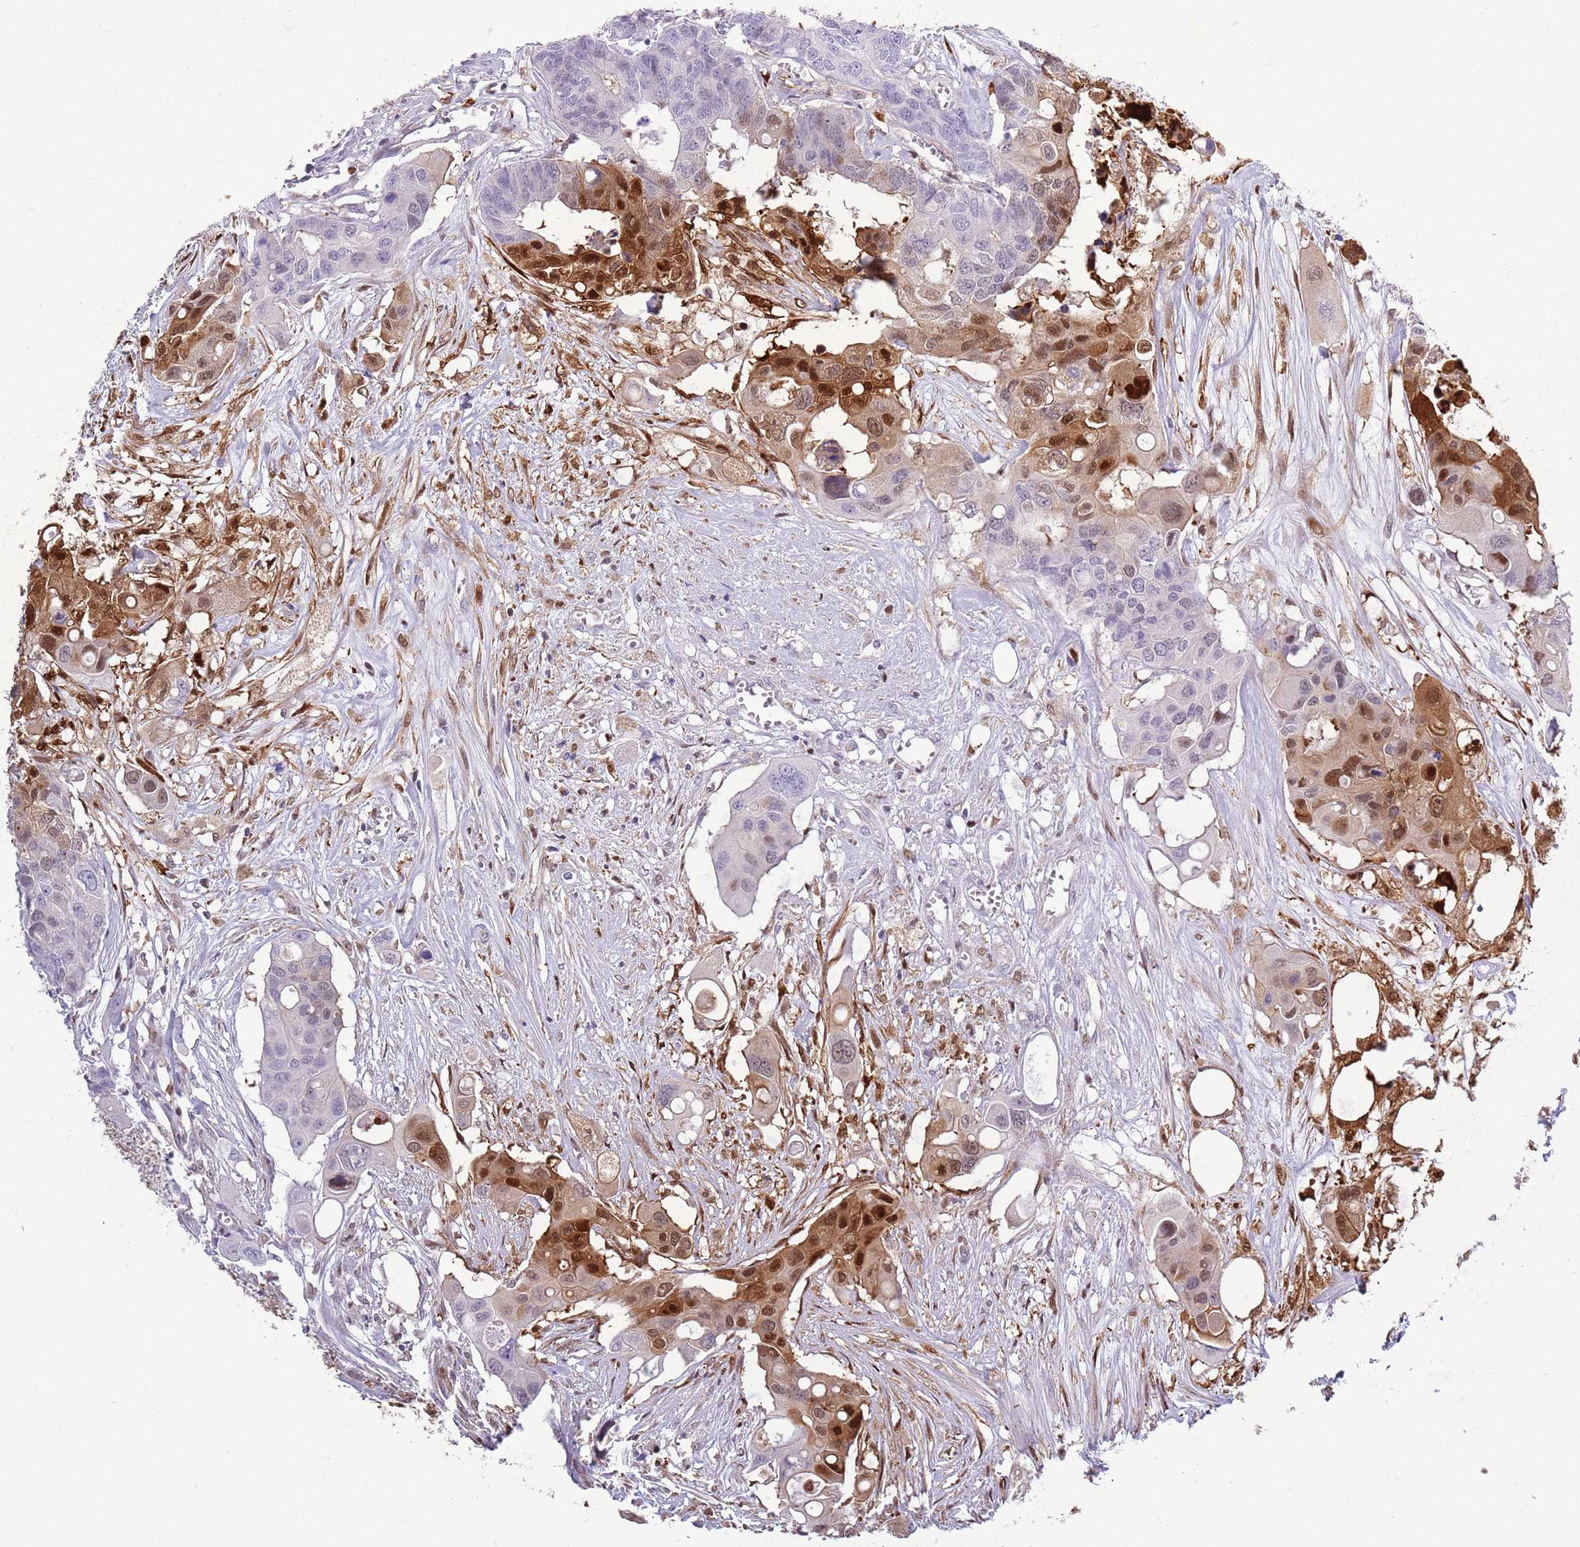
{"staining": {"intensity": "moderate", "quantity": "25%-75%", "location": "nuclear"}, "tissue": "colorectal cancer", "cell_type": "Tumor cells", "image_type": "cancer", "snomed": [{"axis": "morphology", "description": "Adenocarcinoma, NOS"}, {"axis": "topography", "description": "Colon"}], "caption": "The histopathology image exhibits immunohistochemical staining of adenocarcinoma (colorectal). There is moderate nuclear positivity is seen in about 25%-75% of tumor cells.", "gene": "NBPF6", "patient": {"sex": "male", "age": 77}}